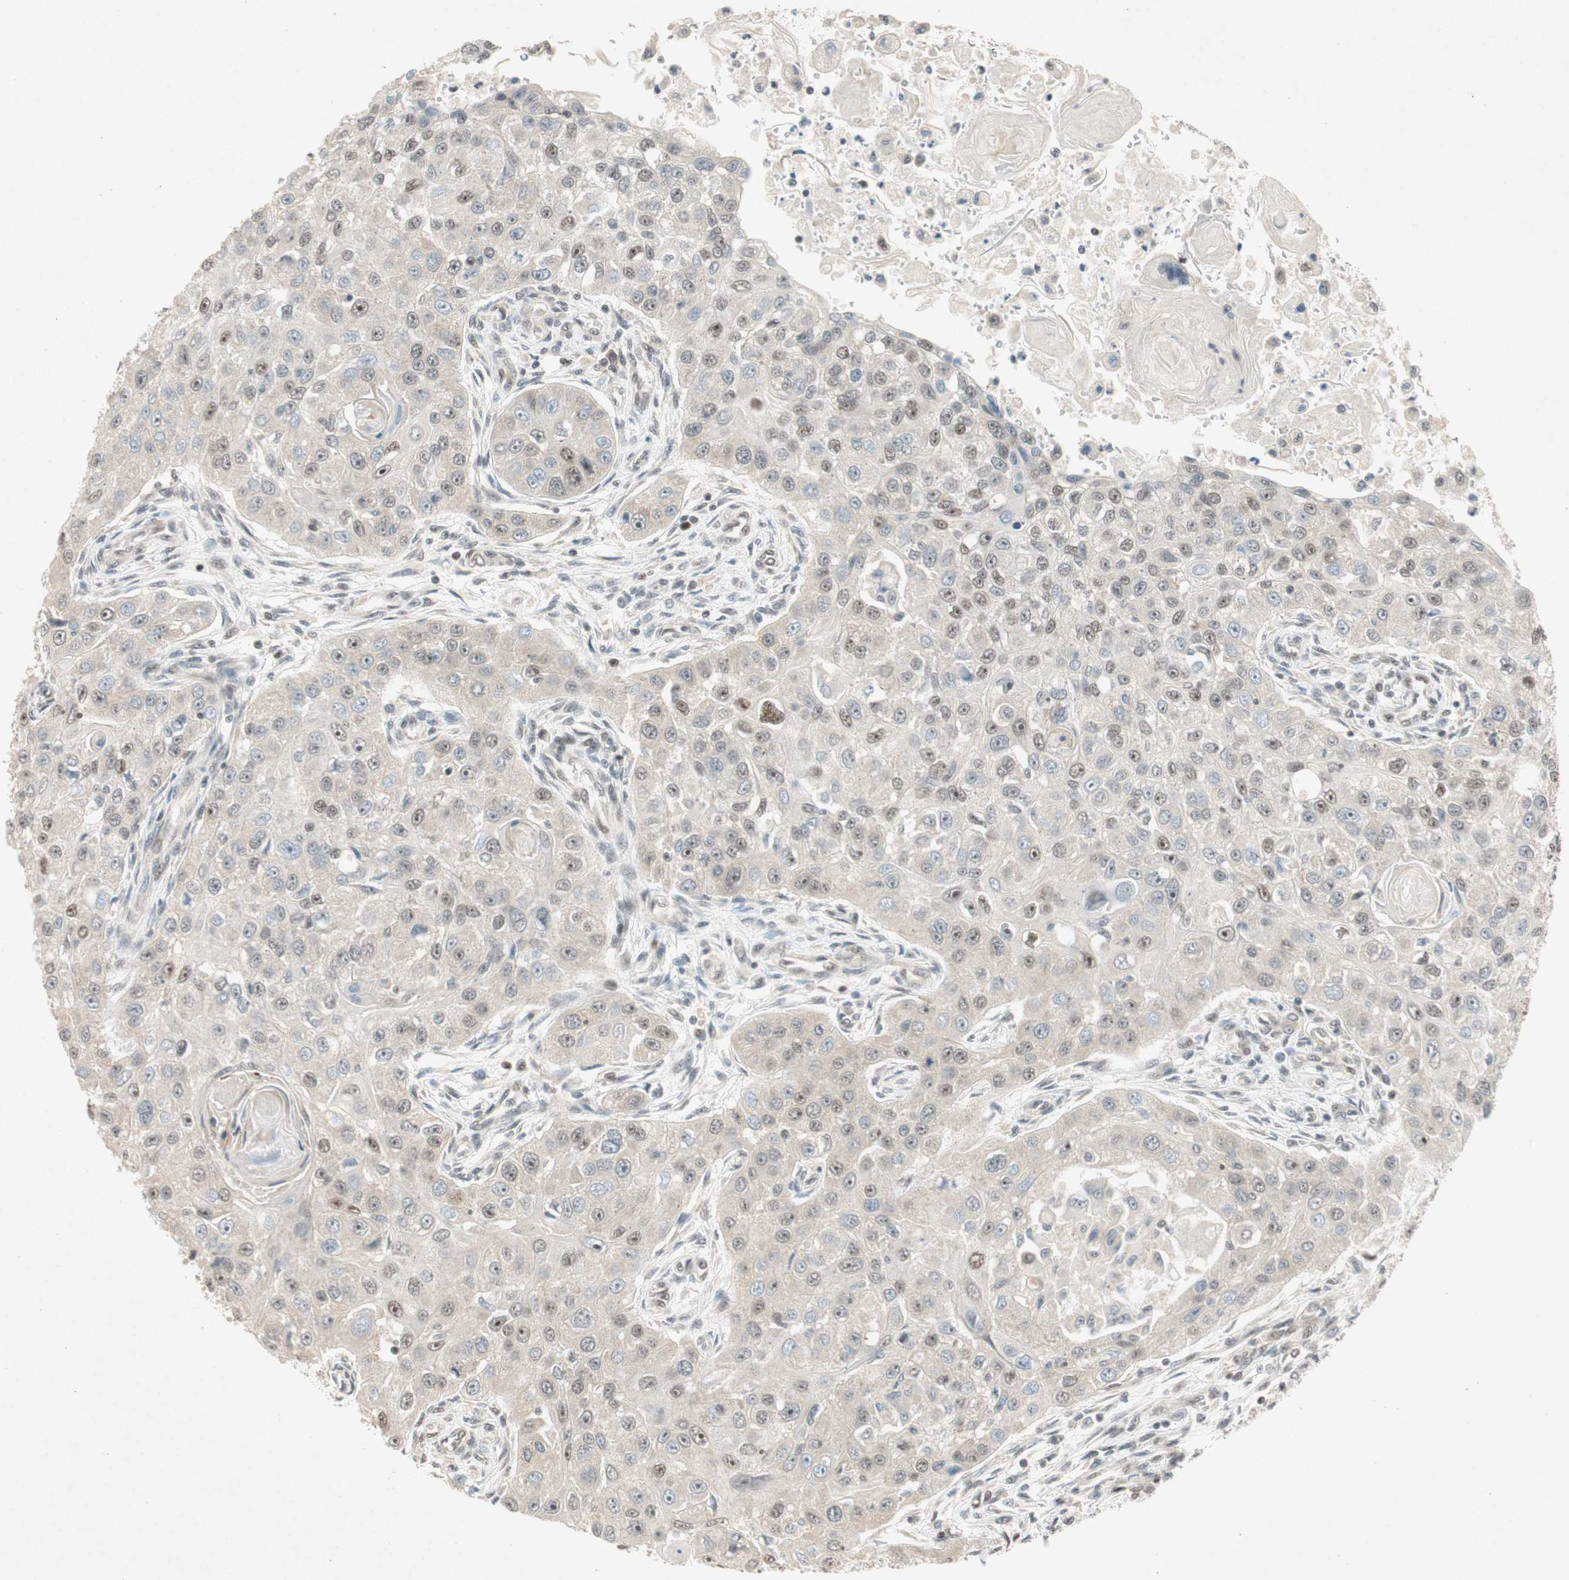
{"staining": {"intensity": "weak", "quantity": "<25%", "location": "nuclear"}, "tissue": "head and neck cancer", "cell_type": "Tumor cells", "image_type": "cancer", "snomed": [{"axis": "morphology", "description": "Normal tissue, NOS"}, {"axis": "morphology", "description": "Squamous cell carcinoma, NOS"}, {"axis": "topography", "description": "Skeletal muscle"}, {"axis": "topography", "description": "Head-Neck"}], "caption": "Immunohistochemistry histopathology image of human head and neck cancer (squamous cell carcinoma) stained for a protein (brown), which shows no expression in tumor cells.", "gene": "NCBP3", "patient": {"sex": "male", "age": 51}}